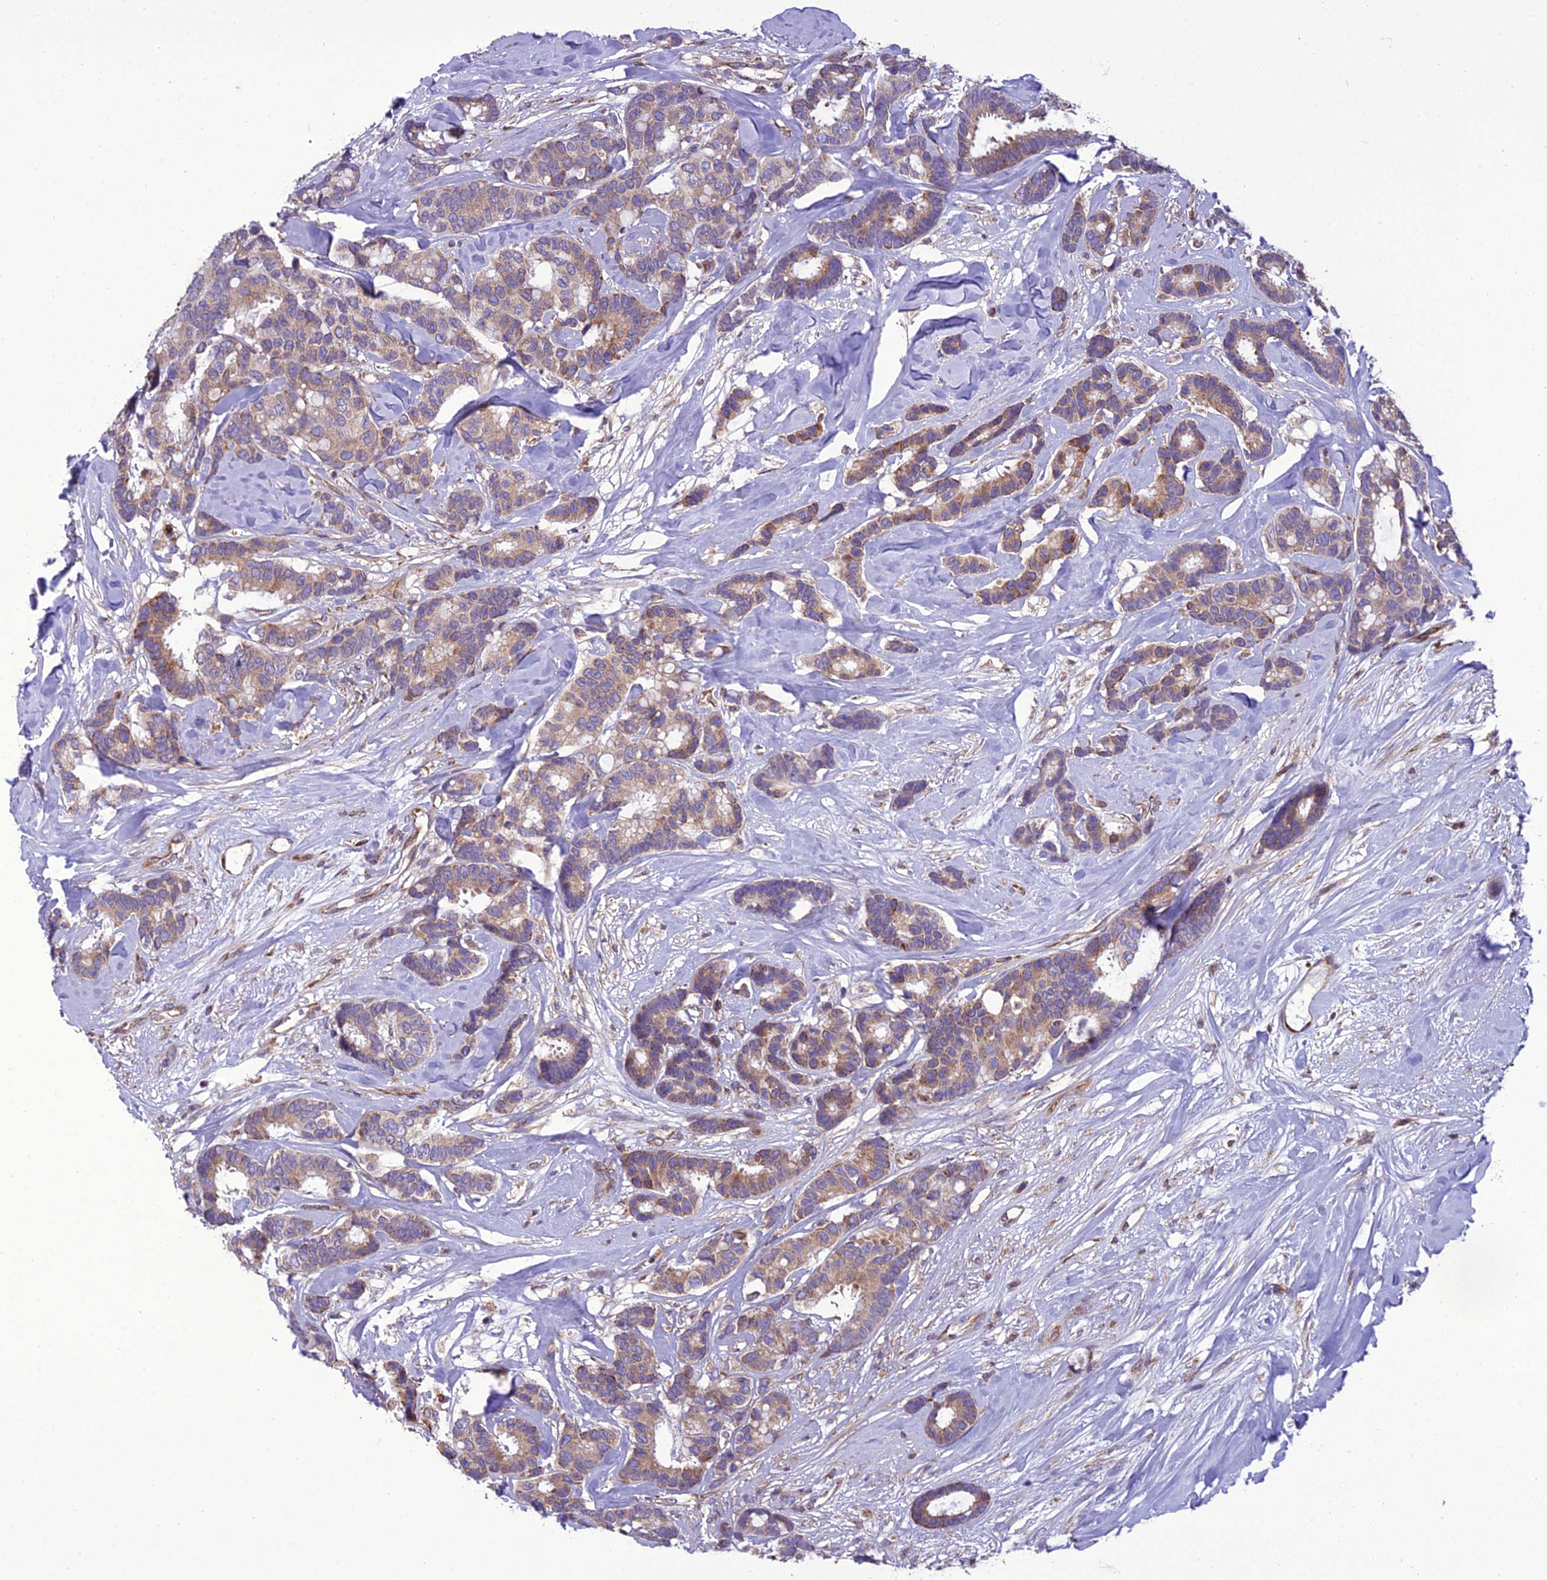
{"staining": {"intensity": "weak", "quantity": ">75%", "location": "cytoplasmic/membranous"}, "tissue": "breast cancer", "cell_type": "Tumor cells", "image_type": "cancer", "snomed": [{"axis": "morphology", "description": "Duct carcinoma"}, {"axis": "topography", "description": "Breast"}], "caption": "A photomicrograph of breast invasive ductal carcinoma stained for a protein exhibits weak cytoplasmic/membranous brown staining in tumor cells. (Stains: DAB in brown, nuclei in blue, Microscopy: brightfield microscopy at high magnification).", "gene": "GIMAP1", "patient": {"sex": "female", "age": 87}}